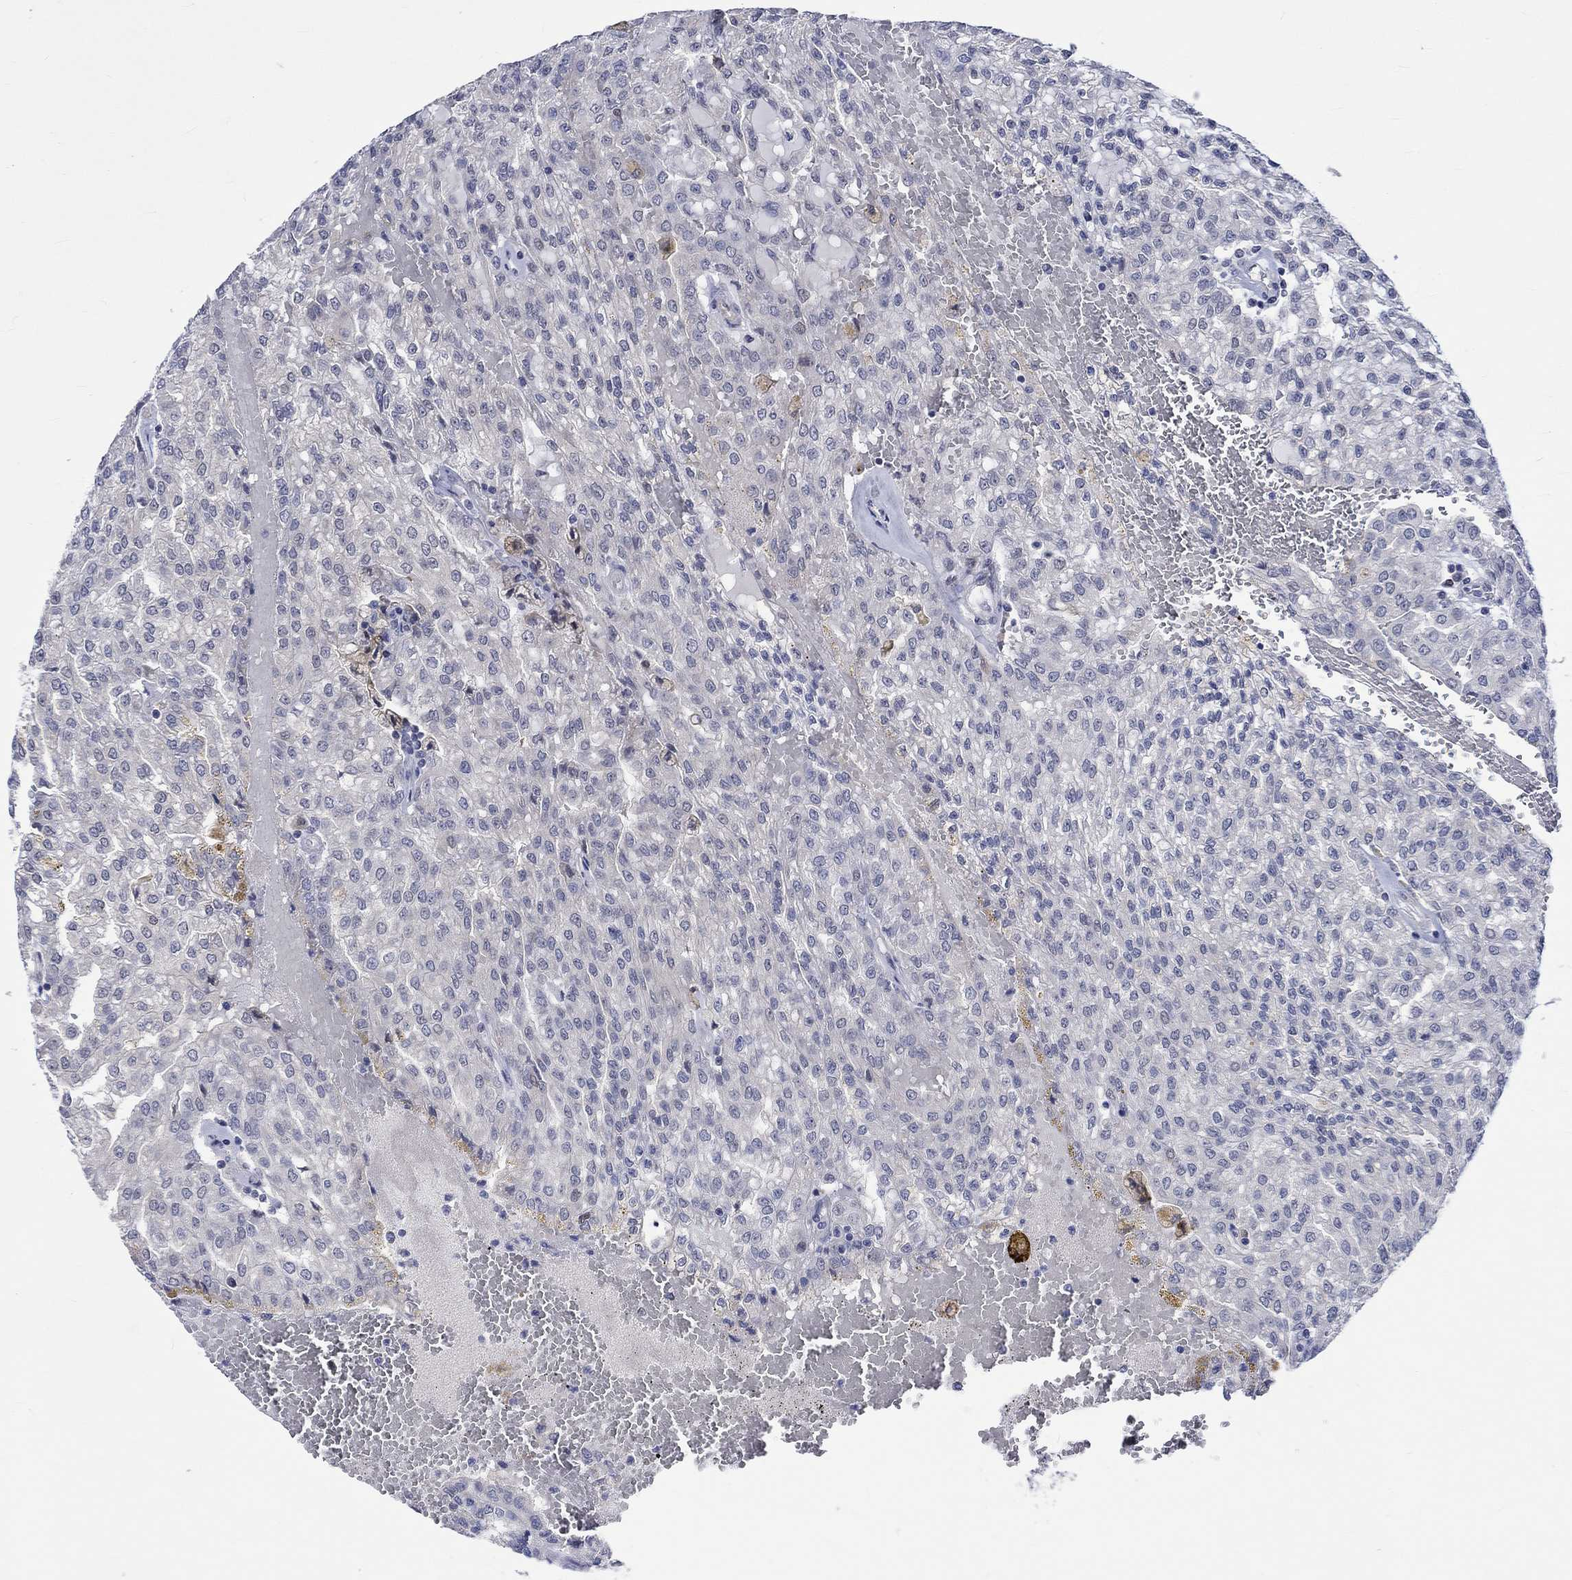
{"staining": {"intensity": "negative", "quantity": "none", "location": "none"}, "tissue": "renal cancer", "cell_type": "Tumor cells", "image_type": "cancer", "snomed": [{"axis": "morphology", "description": "Adenocarcinoma, NOS"}, {"axis": "topography", "description": "Kidney"}], "caption": "Immunohistochemistry (IHC) micrograph of neoplastic tissue: human adenocarcinoma (renal) stained with DAB (3,3'-diaminobenzidine) reveals no significant protein staining in tumor cells. Nuclei are stained in blue.", "gene": "E2F8", "patient": {"sex": "male", "age": 63}}